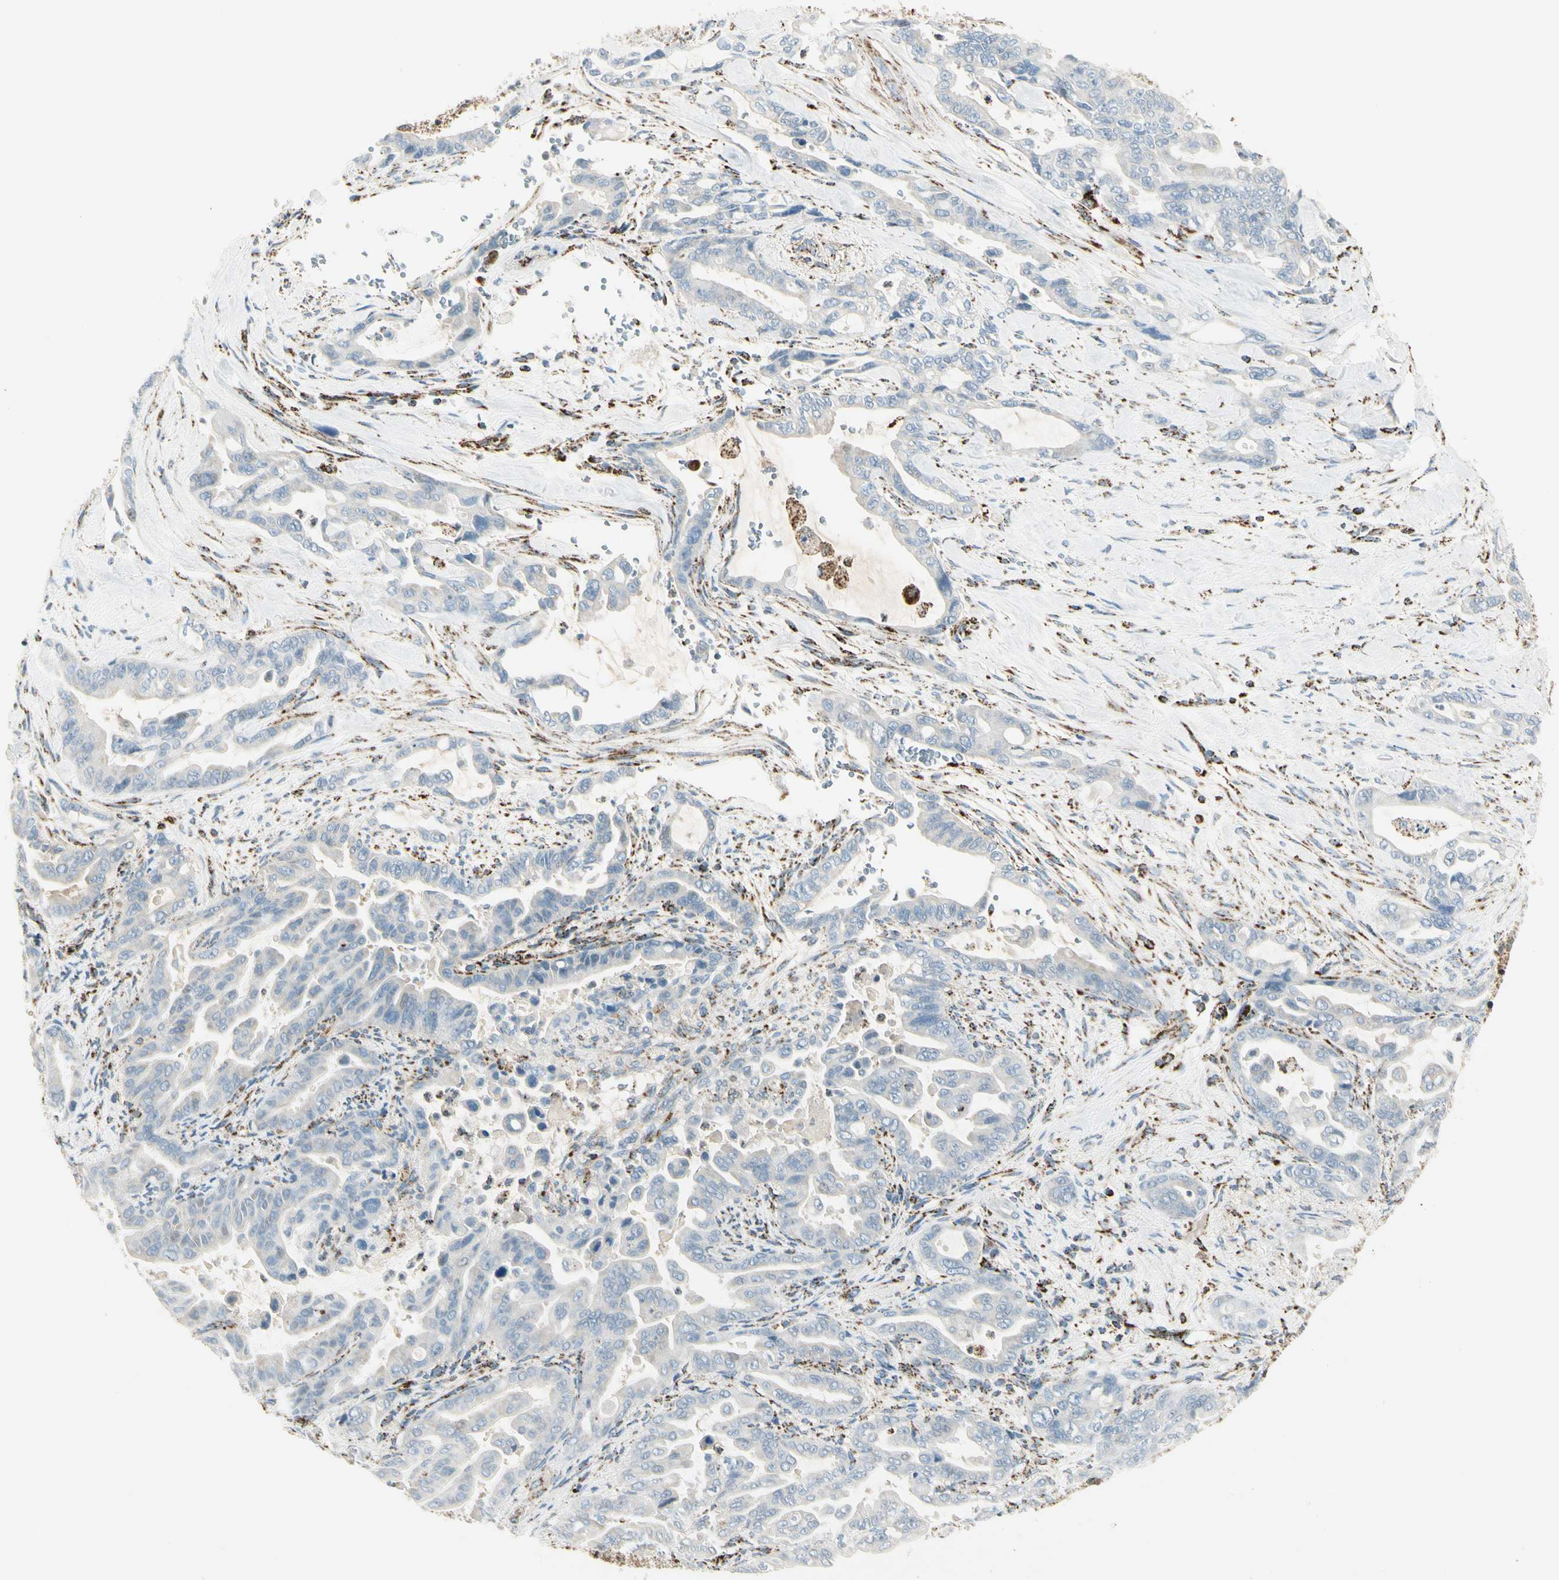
{"staining": {"intensity": "negative", "quantity": "none", "location": "none"}, "tissue": "pancreatic cancer", "cell_type": "Tumor cells", "image_type": "cancer", "snomed": [{"axis": "morphology", "description": "Adenocarcinoma, NOS"}, {"axis": "topography", "description": "Pancreas"}], "caption": "Tumor cells are negative for brown protein staining in pancreatic cancer (adenocarcinoma). (IHC, brightfield microscopy, high magnification).", "gene": "ME2", "patient": {"sex": "male", "age": 70}}